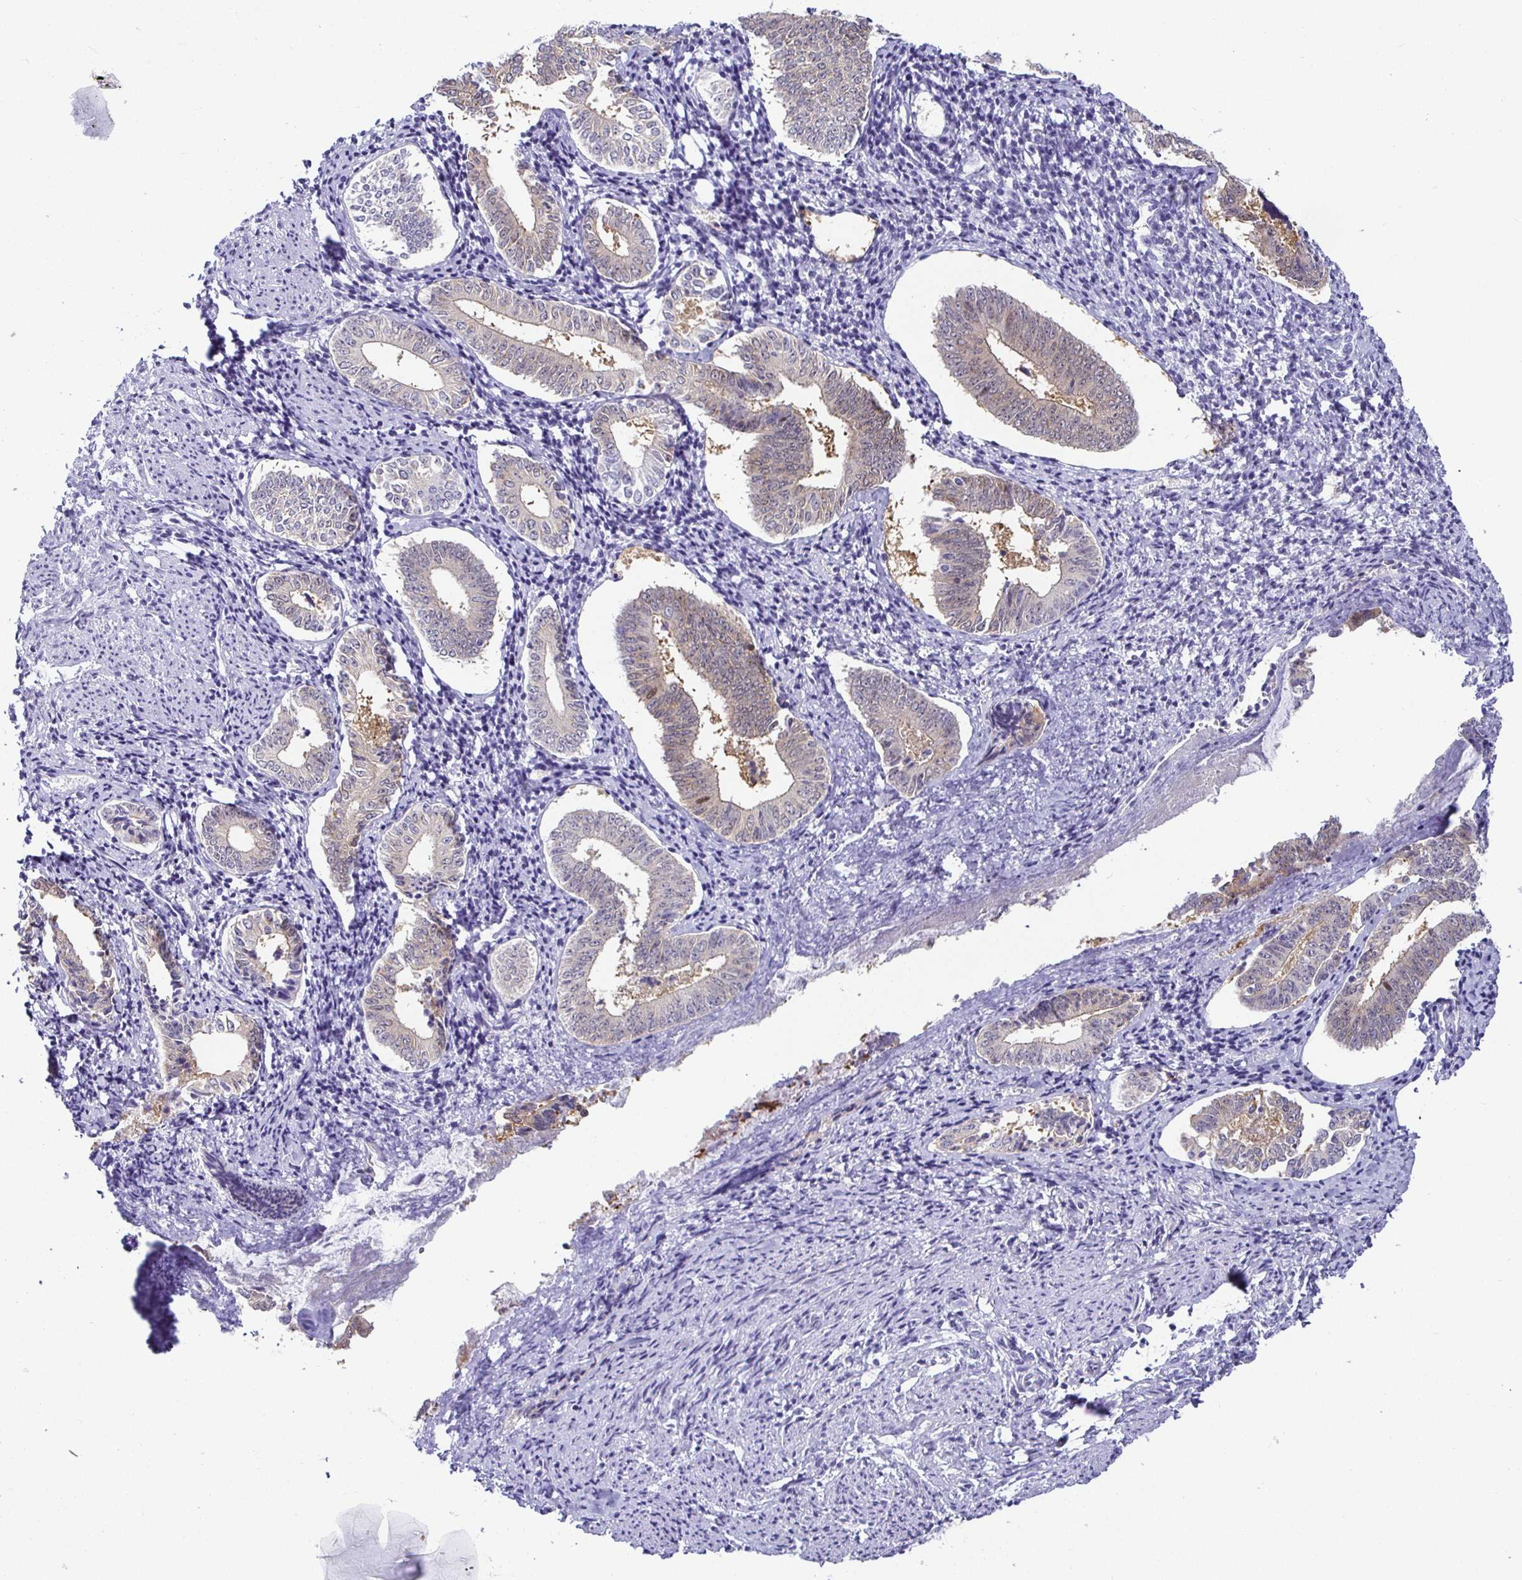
{"staining": {"intensity": "weak", "quantity": "<25%", "location": "cytoplasmic/membranous"}, "tissue": "cervical cancer", "cell_type": "Tumor cells", "image_type": "cancer", "snomed": [{"axis": "morphology", "description": "Squamous cell carcinoma, NOS"}, {"axis": "topography", "description": "Cervix"}], "caption": "An immunohistochemistry (IHC) image of cervical squamous cell carcinoma is shown. There is no staining in tumor cells of cervical squamous cell carcinoma. Brightfield microscopy of IHC stained with DAB (brown) and hematoxylin (blue), captured at high magnification.", "gene": "SIRPA", "patient": {"sex": "female", "age": 59}}